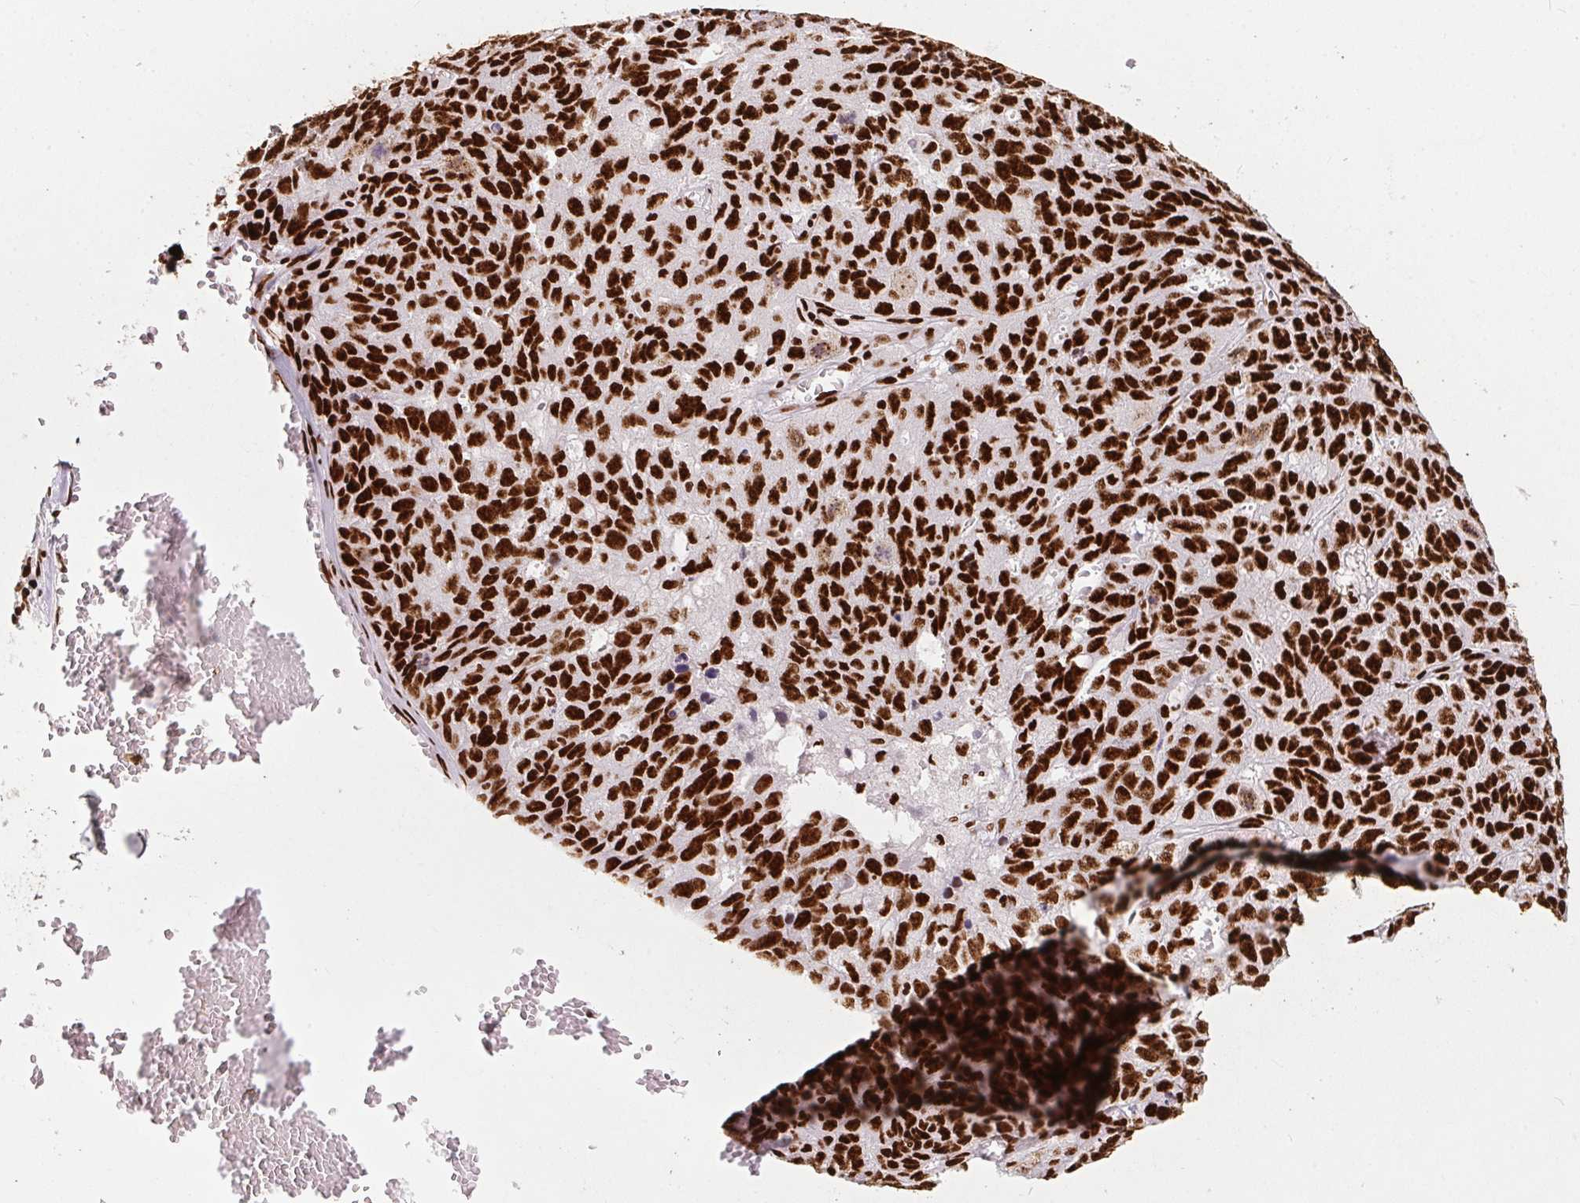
{"staining": {"intensity": "strong", "quantity": ">75%", "location": "nuclear"}, "tissue": "ovarian cancer", "cell_type": "Tumor cells", "image_type": "cancer", "snomed": [{"axis": "morphology", "description": "Cystadenocarcinoma, serous, NOS"}, {"axis": "topography", "description": "Ovary"}], "caption": "Human serous cystadenocarcinoma (ovarian) stained with a protein marker shows strong staining in tumor cells.", "gene": "PAGE3", "patient": {"sex": "female", "age": 71}}